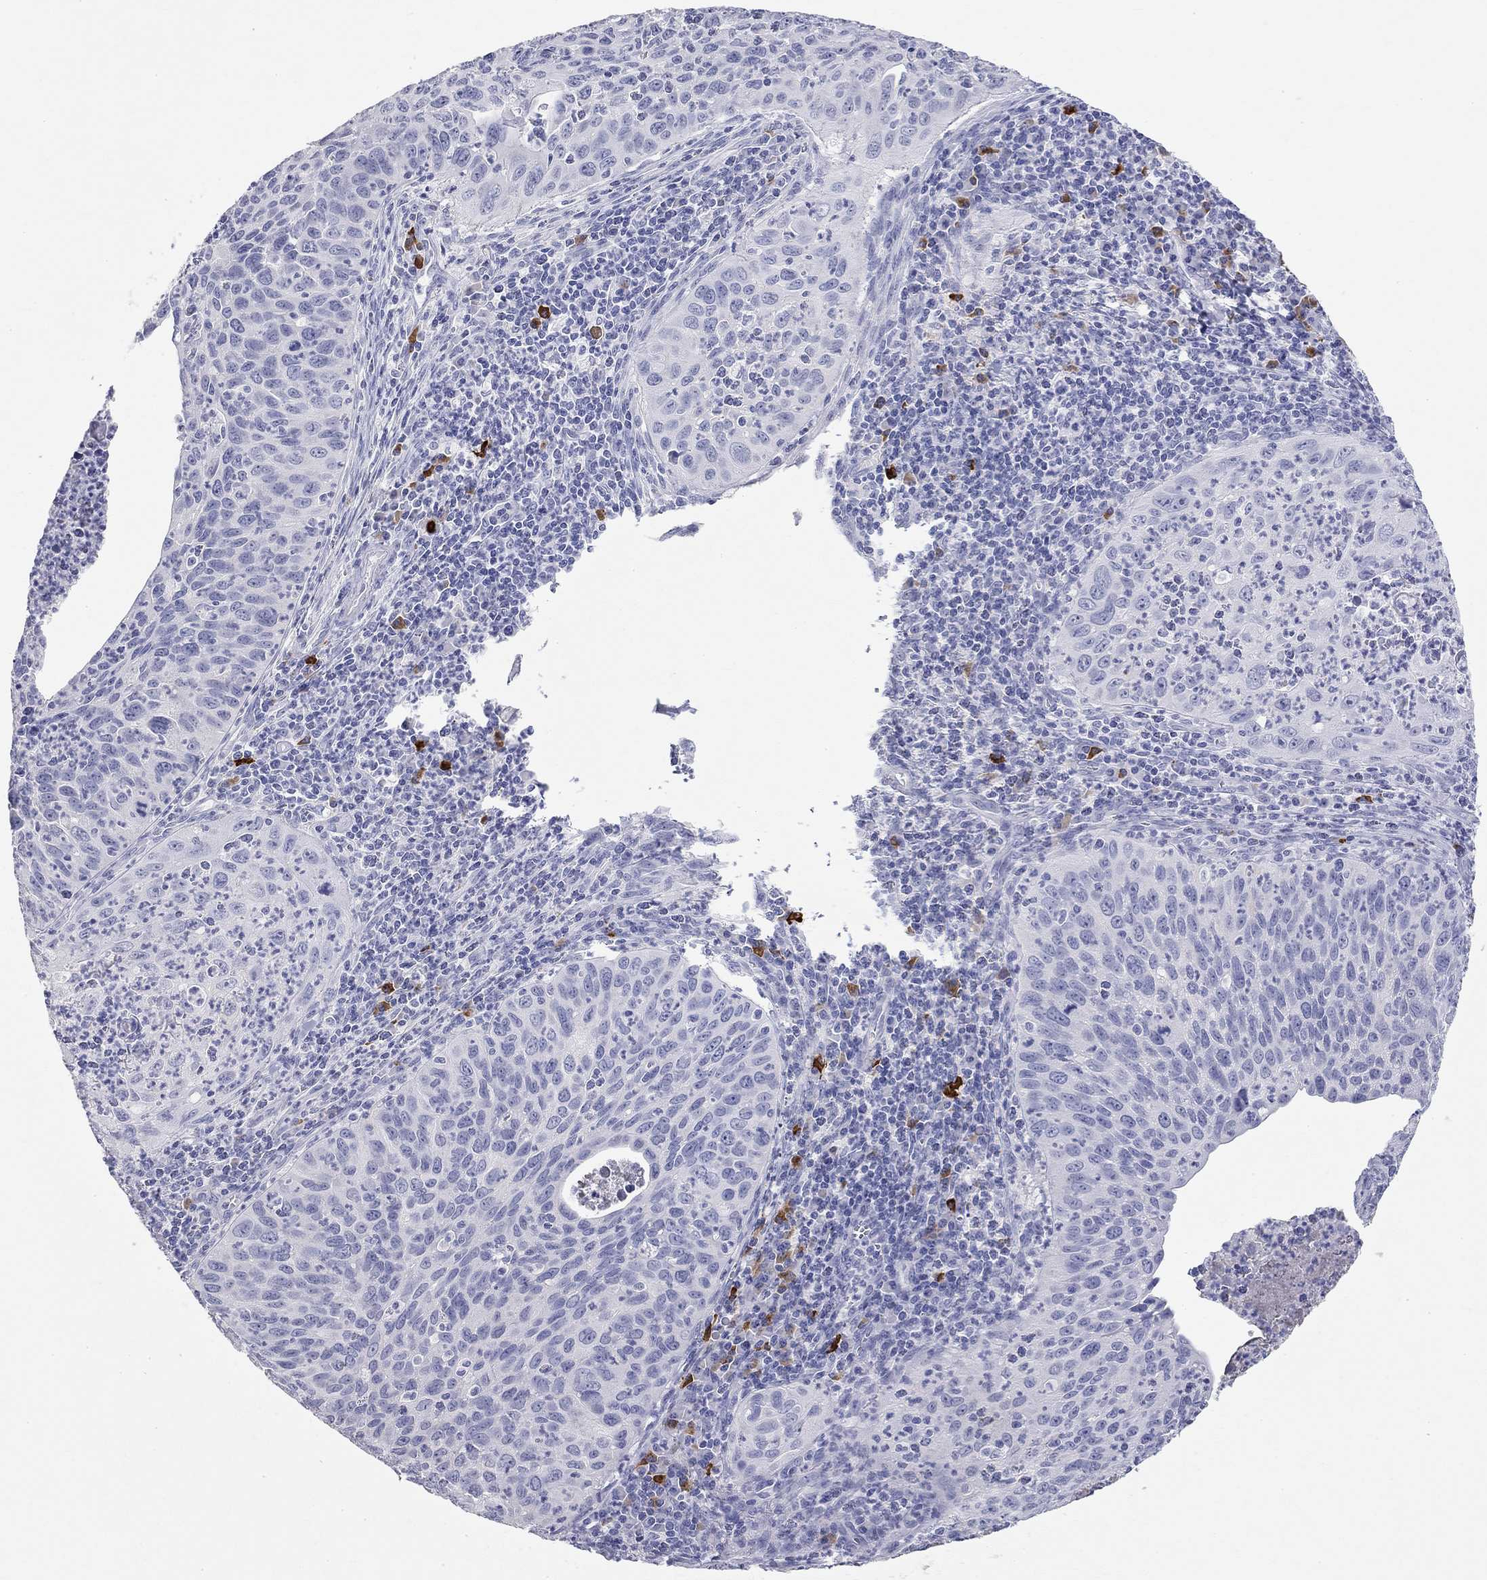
{"staining": {"intensity": "negative", "quantity": "none", "location": "none"}, "tissue": "cervical cancer", "cell_type": "Tumor cells", "image_type": "cancer", "snomed": [{"axis": "morphology", "description": "Squamous cell carcinoma, NOS"}, {"axis": "topography", "description": "Cervix"}], "caption": "Immunohistochemistry (IHC) of cervical cancer reveals no staining in tumor cells.", "gene": "PHOX2B", "patient": {"sex": "female", "age": 26}}